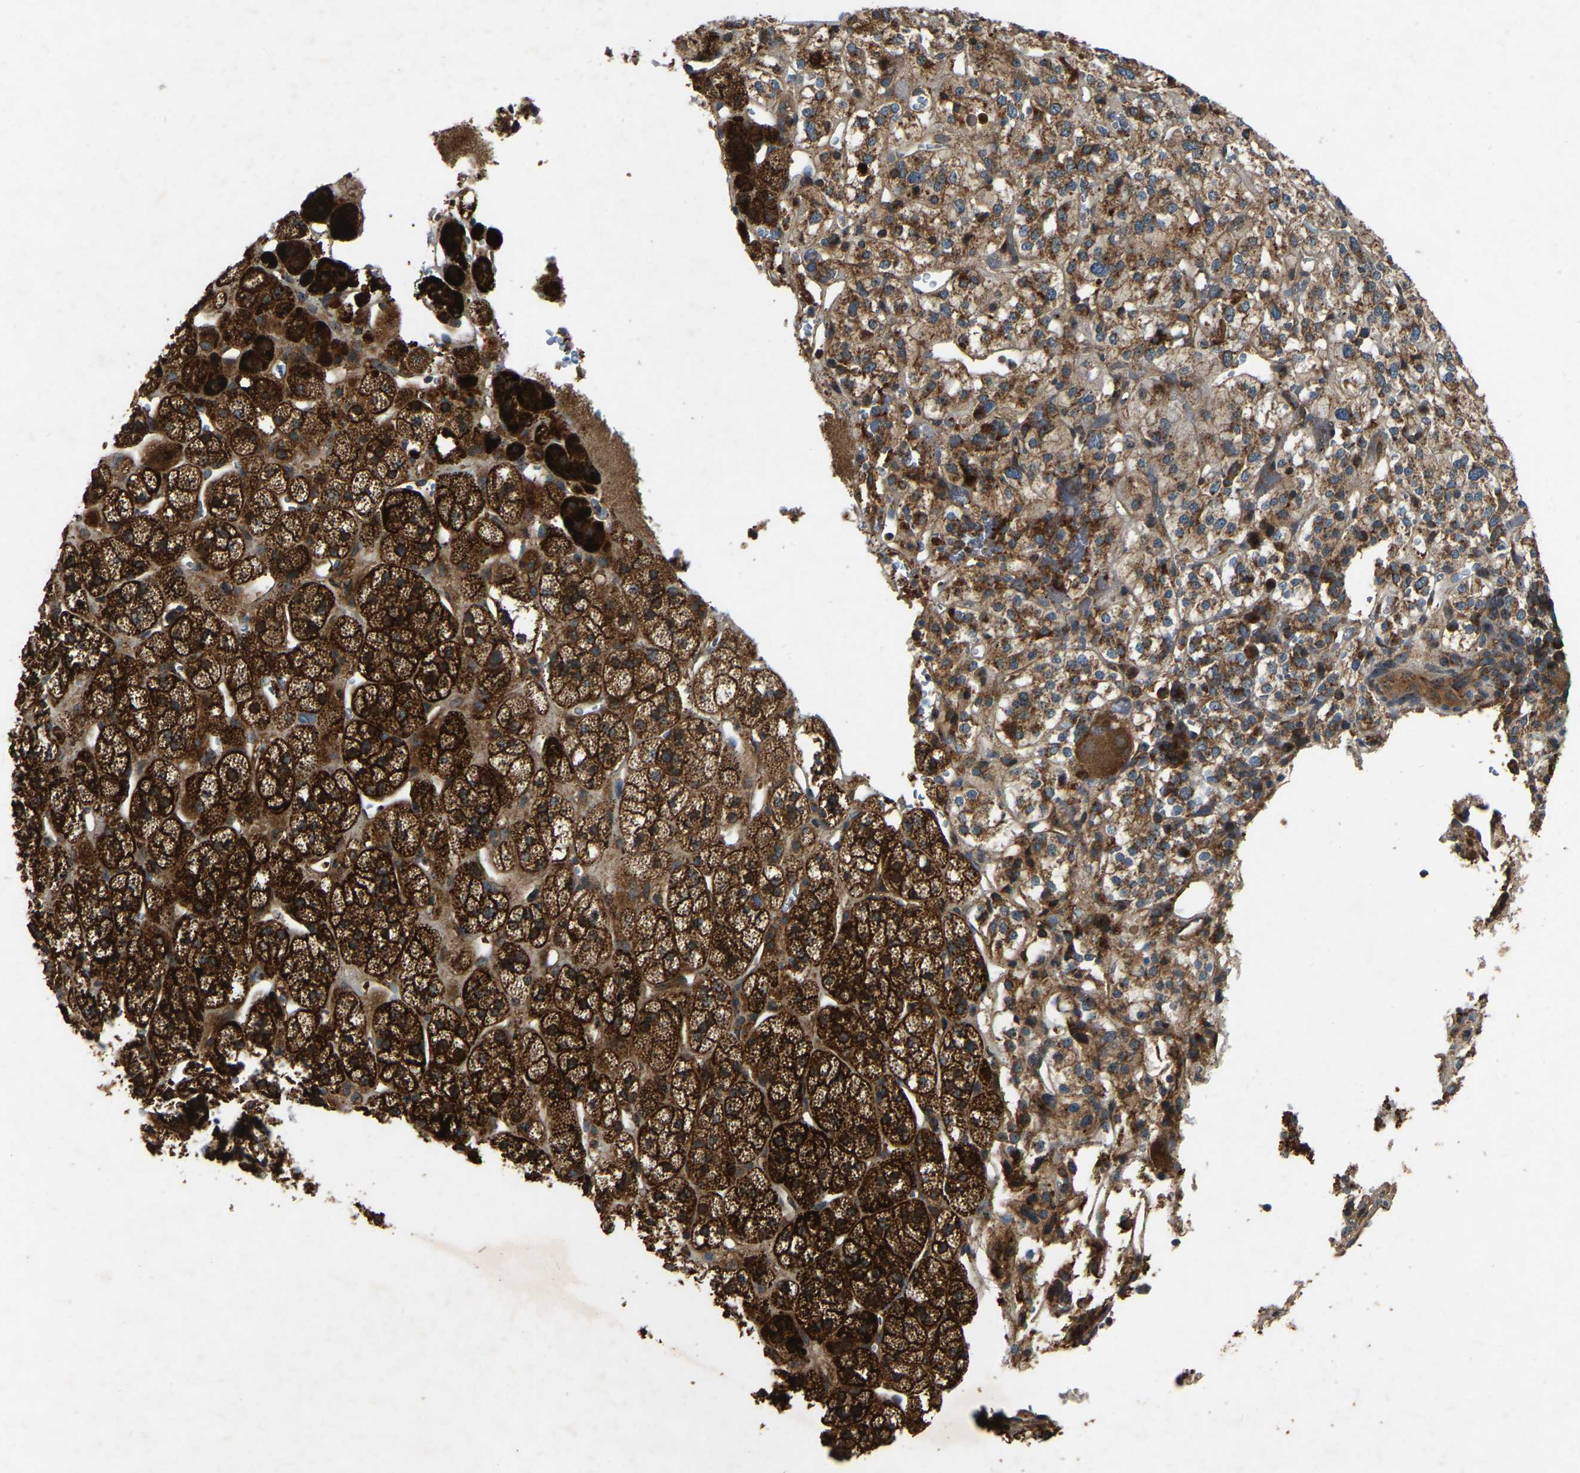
{"staining": {"intensity": "strong", "quantity": ">75%", "location": "cytoplasmic/membranous"}, "tissue": "adrenal gland", "cell_type": "Glandular cells", "image_type": "normal", "snomed": [{"axis": "morphology", "description": "Normal tissue, NOS"}, {"axis": "topography", "description": "Adrenal gland"}], "caption": "This image demonstrates unremarkable adrenal gland stained with immunohistochemistry (IHC) to label a protein in brown. The cytoplasmic/membranous of glandular cells show strong positivity for the protein. Nuclei are counter-stained blue.", "gene": "SAMD9L", "patient": {"sex": "male", "age": 56}}